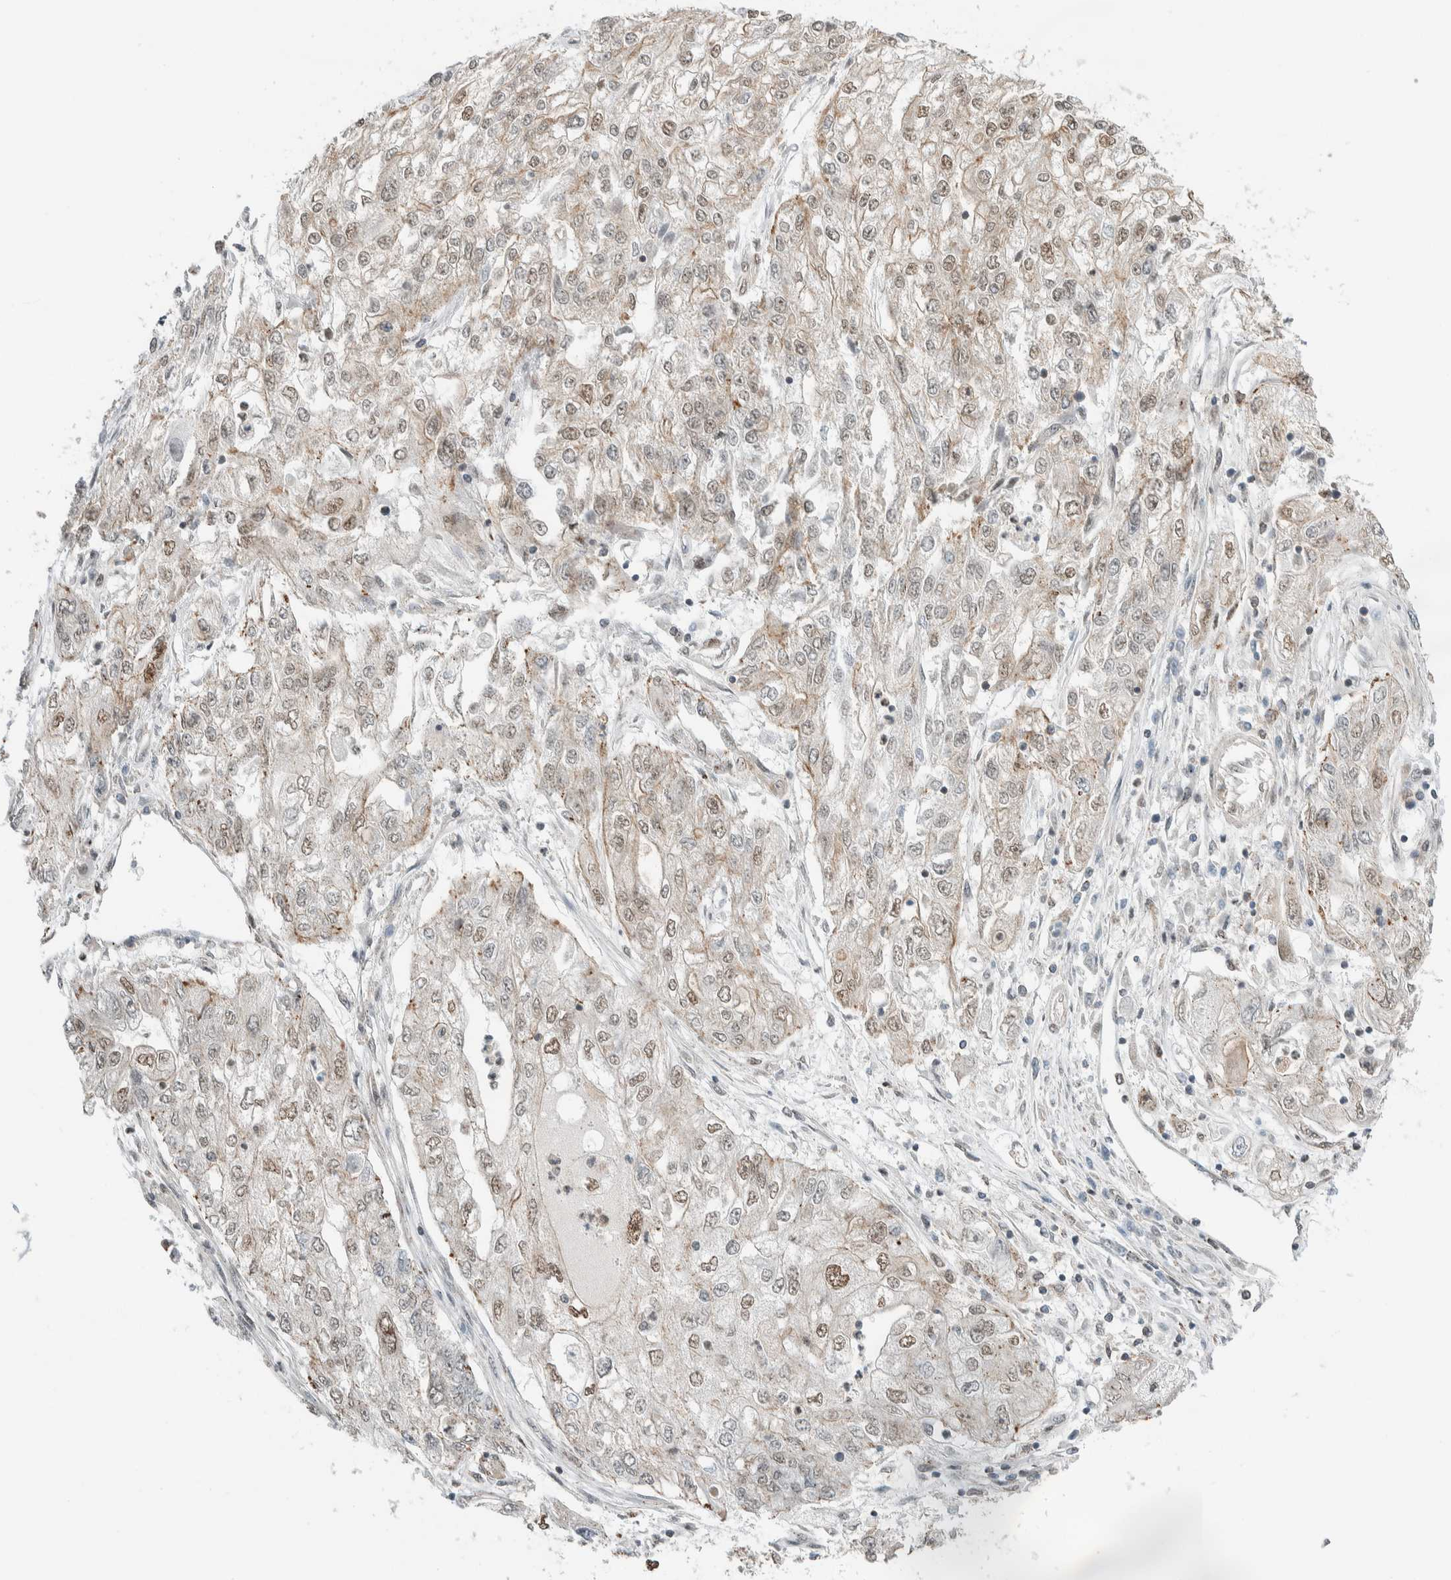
{"staining": {"intensity": "weak", "quantity": "25%-75%", "location": "nuclear"}, "tissue": "endometrial cancer", "cell_type": "Tumor cells", "image_type": "cancer", "snomed": [{"axis": "morphology", "description": "Adenocarcinoma, NOS"}, {"axis": "topography", "description": "Endometrium"}], "caption": "Endometrial adenocarcinoma was stained to show a protein in brown. There is low levels of weak nuclear staining in about 25%-75% of tumor cells. The protein is shown in brown color, while the nuclei are stained blue.", "gene": "TFE3", "patient": {"sex": "female", "age": 49}}